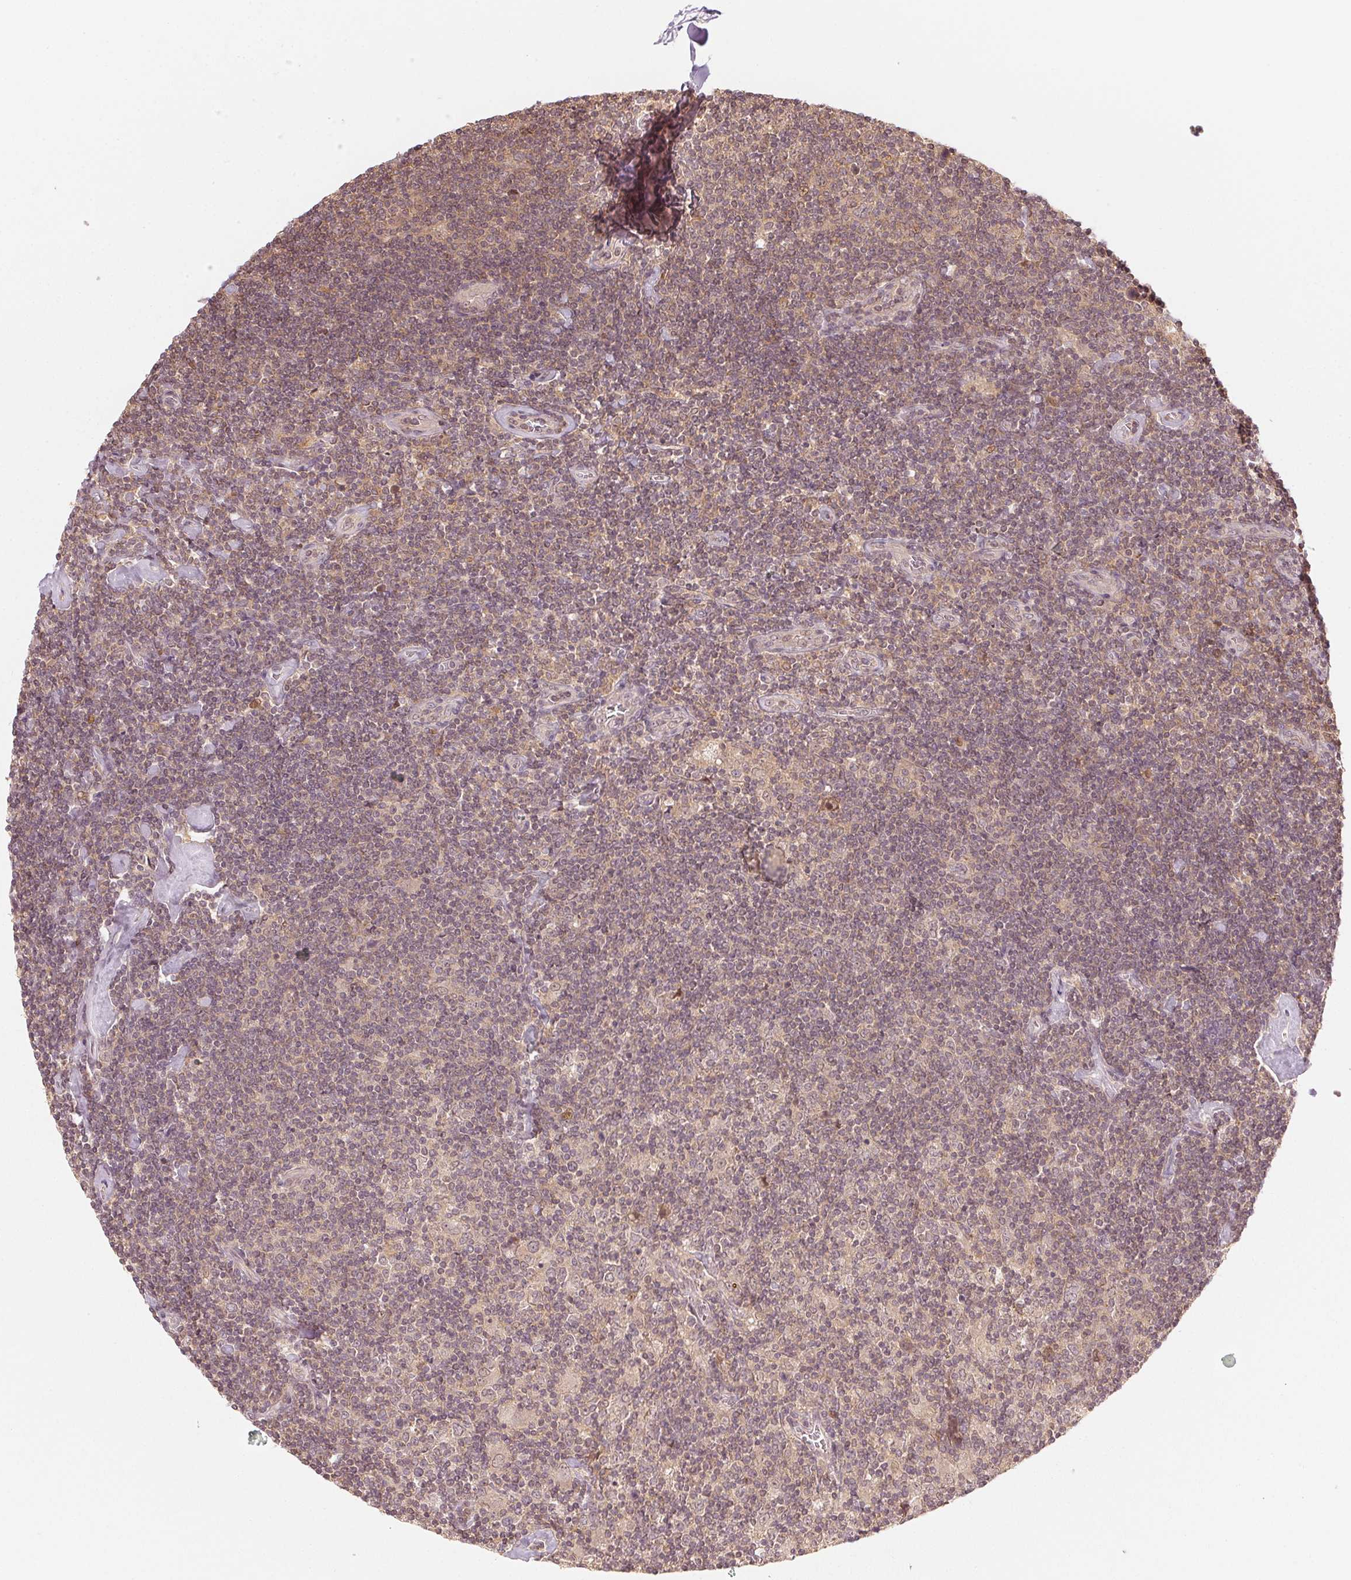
{"staining": {"intensity": "weak", "quantity": "<25%", "location": "nuclear"}, "tissue": "lymphoma", "cell_type": "Tumor cells", "image_type": "cancer", "snomed": [{"axis": "morphology", "description": "Hodgkin's disease, NOS"}, {"axis": "topography", "description": "Lymph node"}], "caption": "Protein analysis of Hodgkin's disease reveals no significant positivity in tumor cells.", "gene": "UBE2L3", "patient": {"sex": "male", "age": 40}}